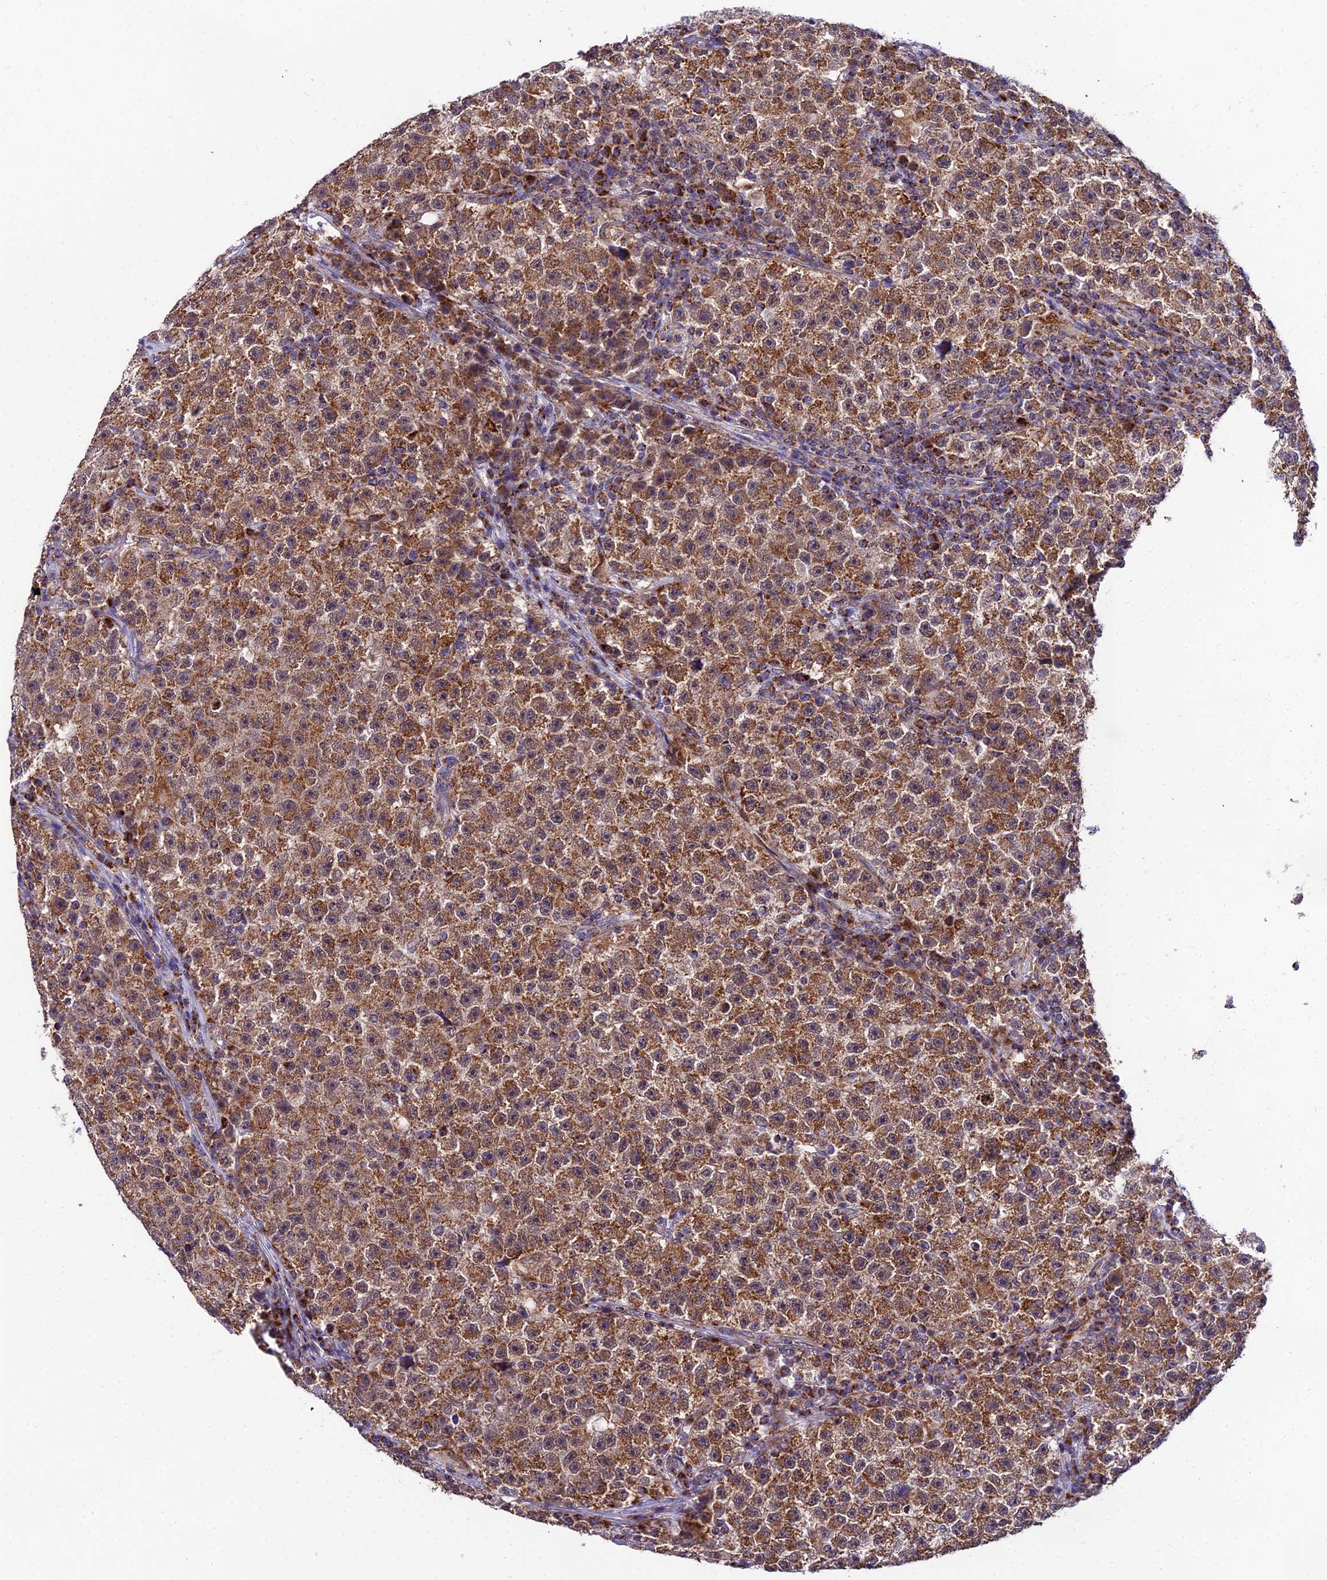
{"staining": {"intensity": "strong", "quantity": ">75%", "location": "cytoplasmic/membranous"}, "tissue": "testis cancer", "cell_type": "Tumor cells", "image_type": "cancer", "snomed": [{"axis": "morphology", "description": "Seminoma, NOS"}, {"axis": "topography", "description": "Testis"}], "caption": "Immunohistochemical staining of human testis cancer reveals high levels of strong cytoplasmic/membranous positivity in about >75% of tumor cells.", "gene": "PSMD2", "patient": {"sex": "male", "age": 22}}